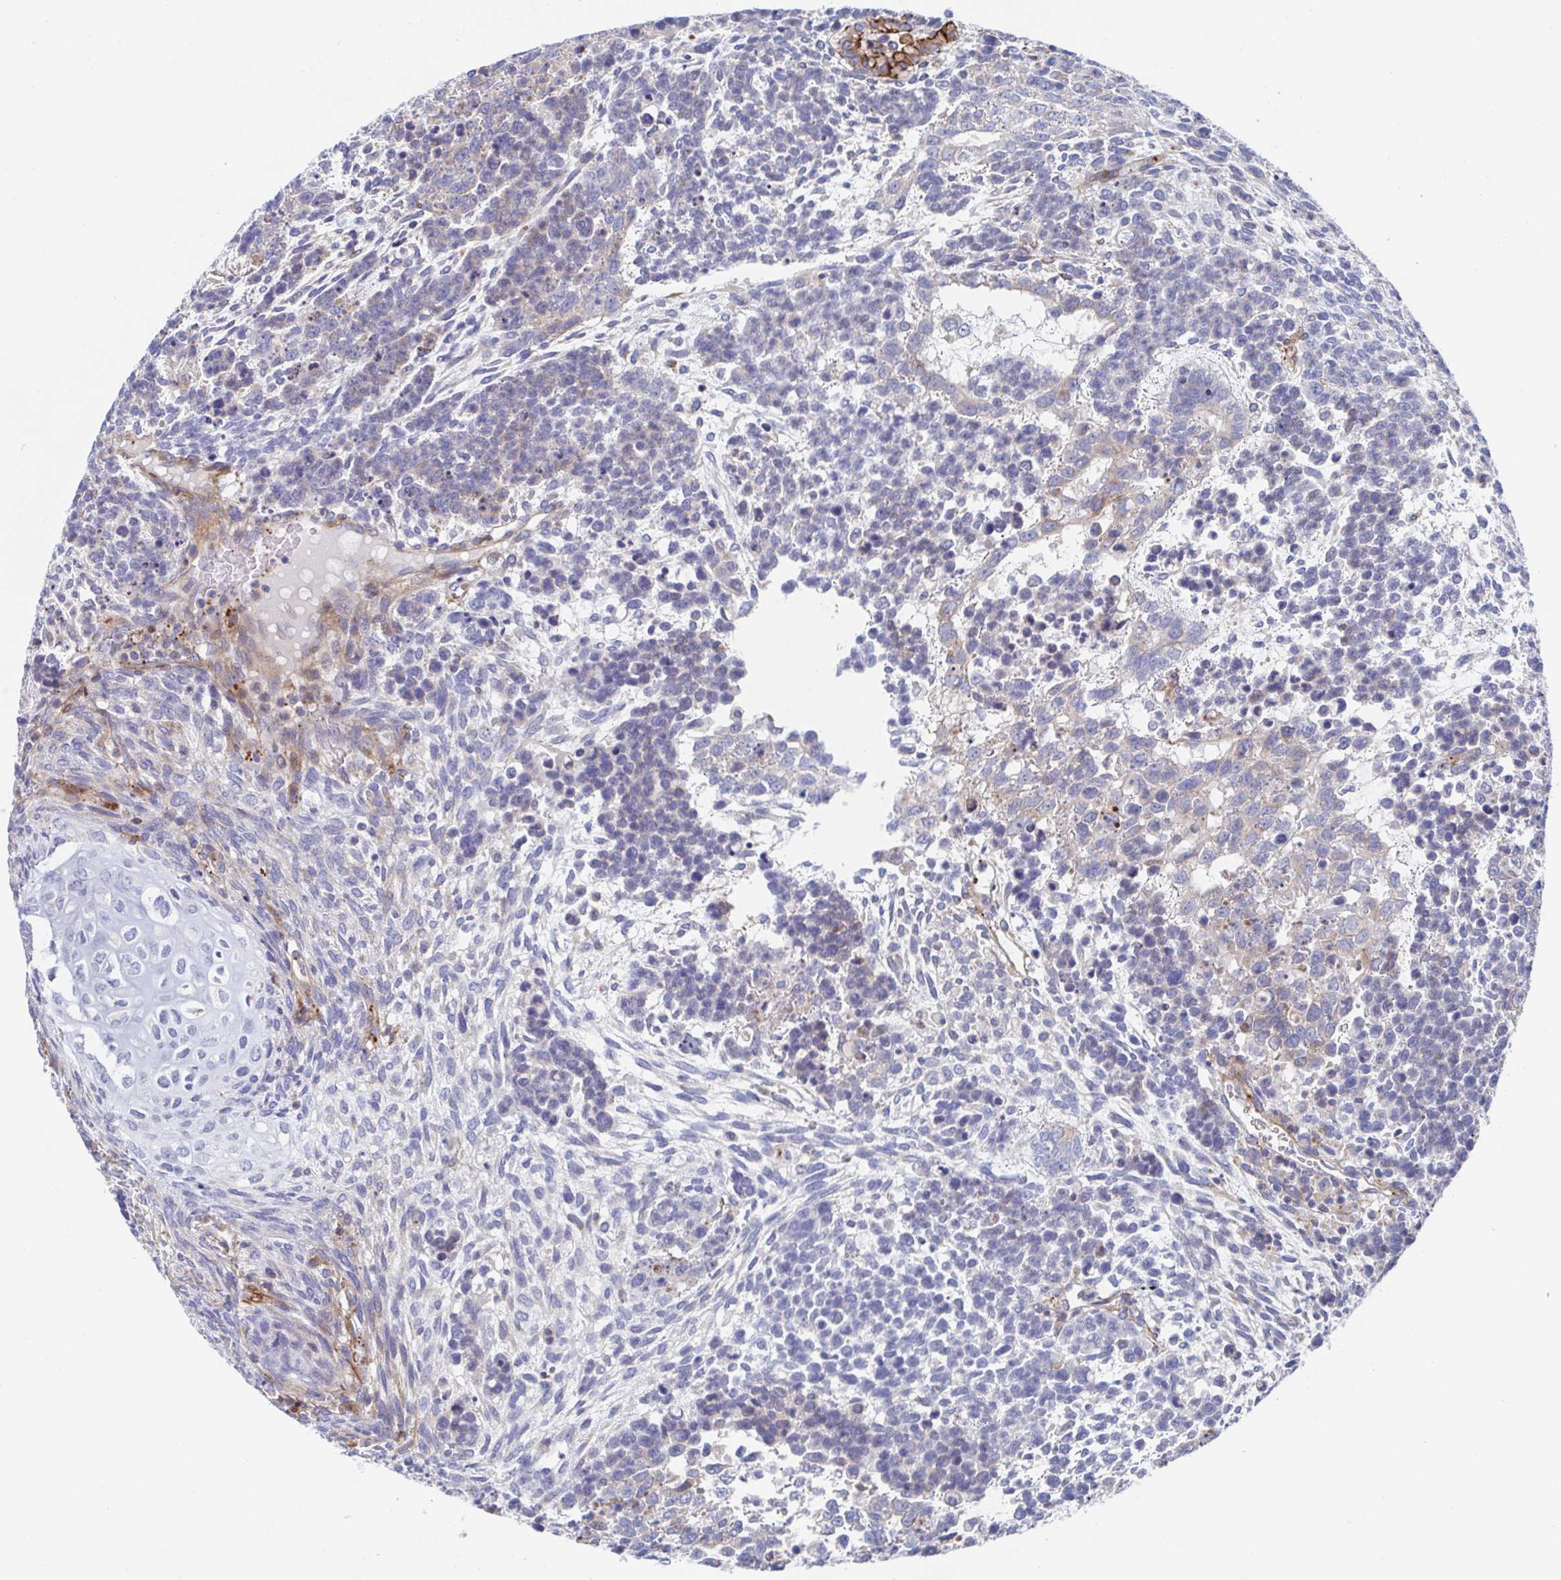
{"staining": {"intensity": "negative", "quantity": "none", "location": "none"}, "tissue": "testis cancer", "cell_type": "Tumor cells", "image_type": "cancer", "snomed": [{"axis": "morphology", "description": "Carcinoma, Embryonal, NOS"}, {"axis": "topography", "description": "Testis"}], "caption": "This is an IHC photomicrograph of testis embryonal carcinoma. There is no positivity in tumor cells.", "gene": "KLC3", "patient": {"sex": "male", "age": 23}}